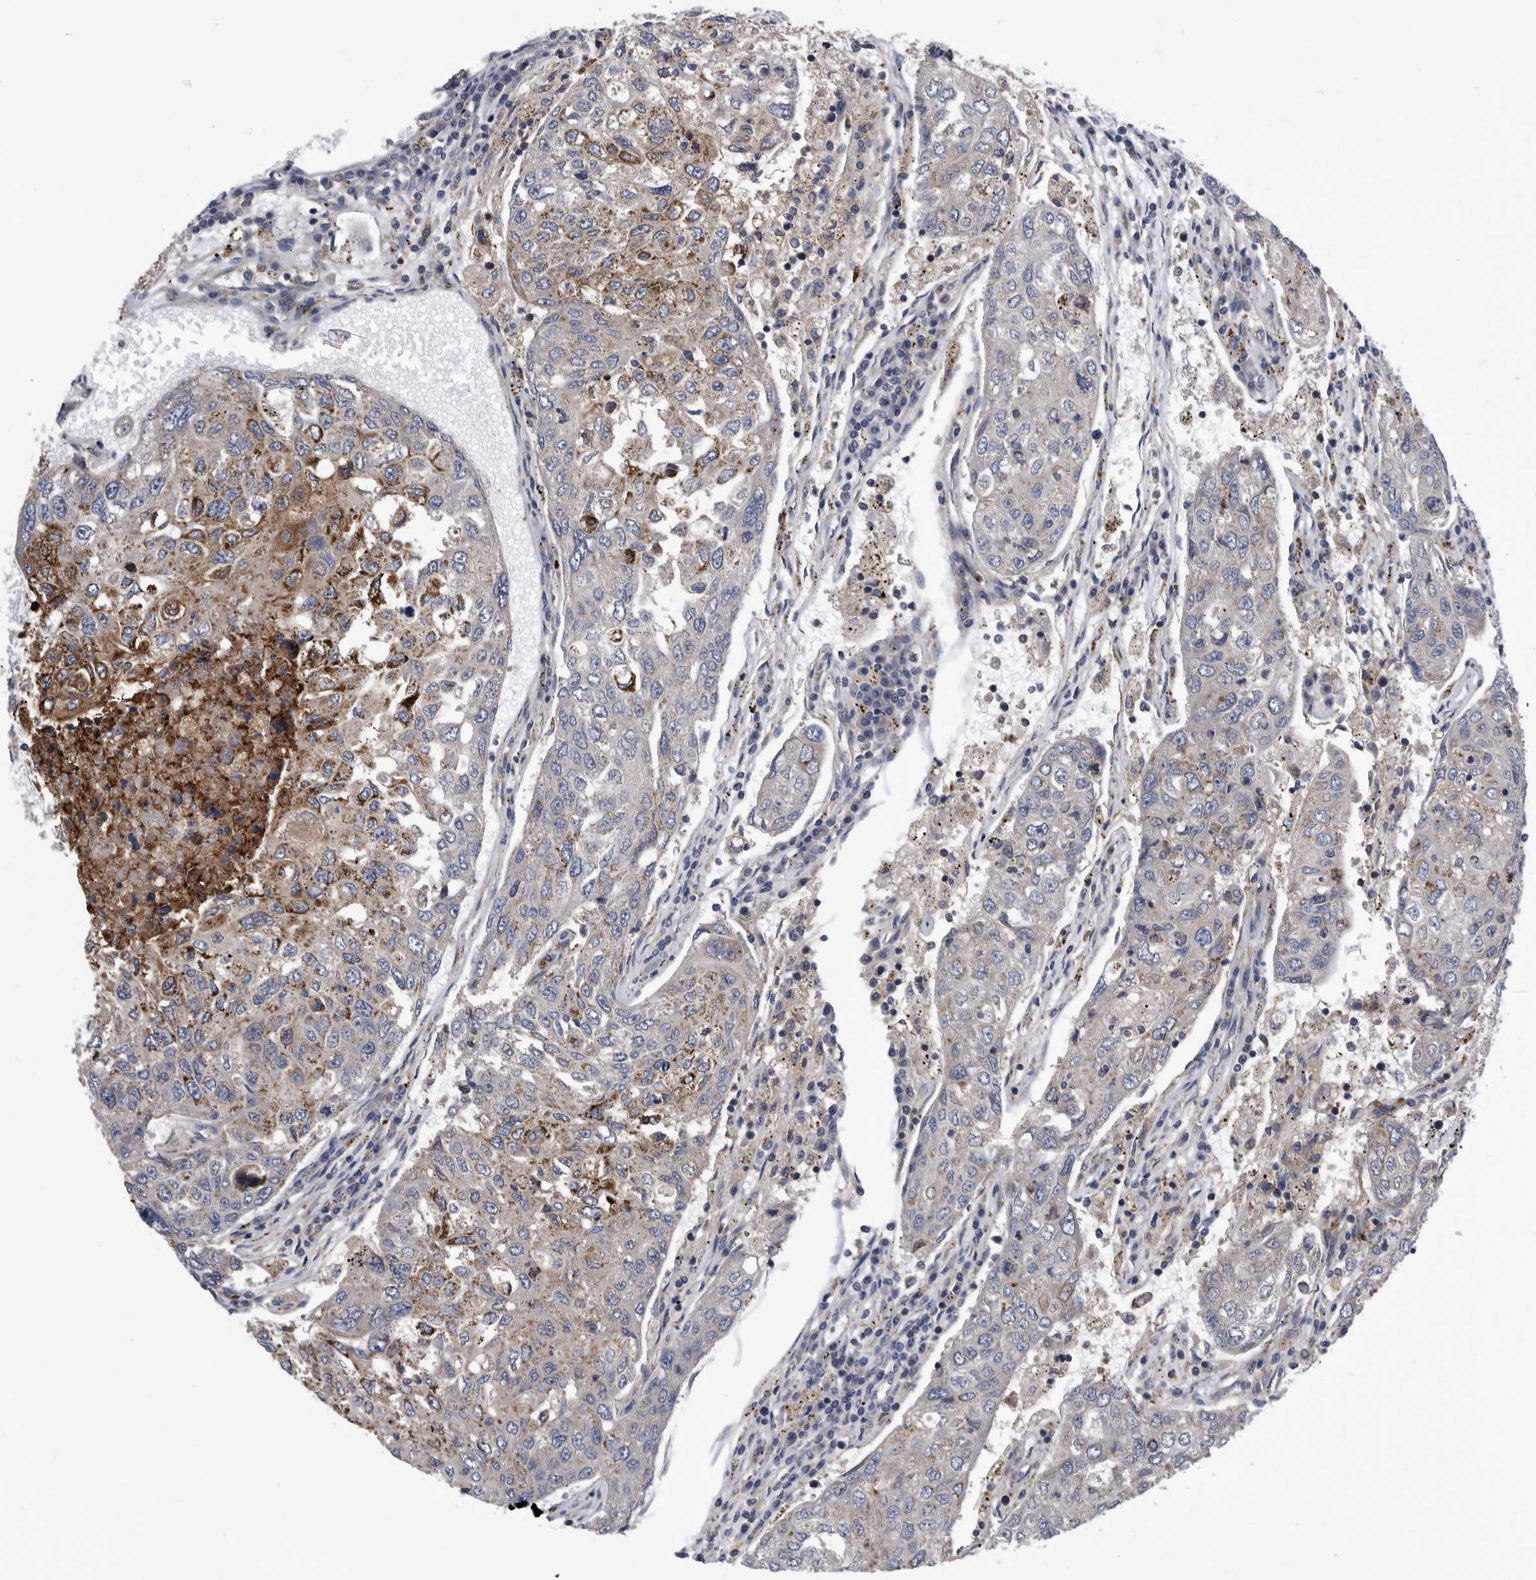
{"staining": {"intensity": "moderate", "quantity": "<25%", "location": "cytoplasmic/membranous"}, "tissue": "urothelial cancer", "cell_type": "Tumor cells", "image_type": "cancer", "snomed": [{"axis": "morphology", "description": "Urothelial carcinoma, High grade"}, {"axis": "topography", "description": "Lymph node"}, {"axis": "topography", "description": "Urinary bladder"}], "caption": "Tumor cells display moderate cytoplasmic/membranous positivity in approximately <25% of cells in urothelial cancer.", "gene": "BAIAP3", "patient": {"sex": "male", "age": 51}}